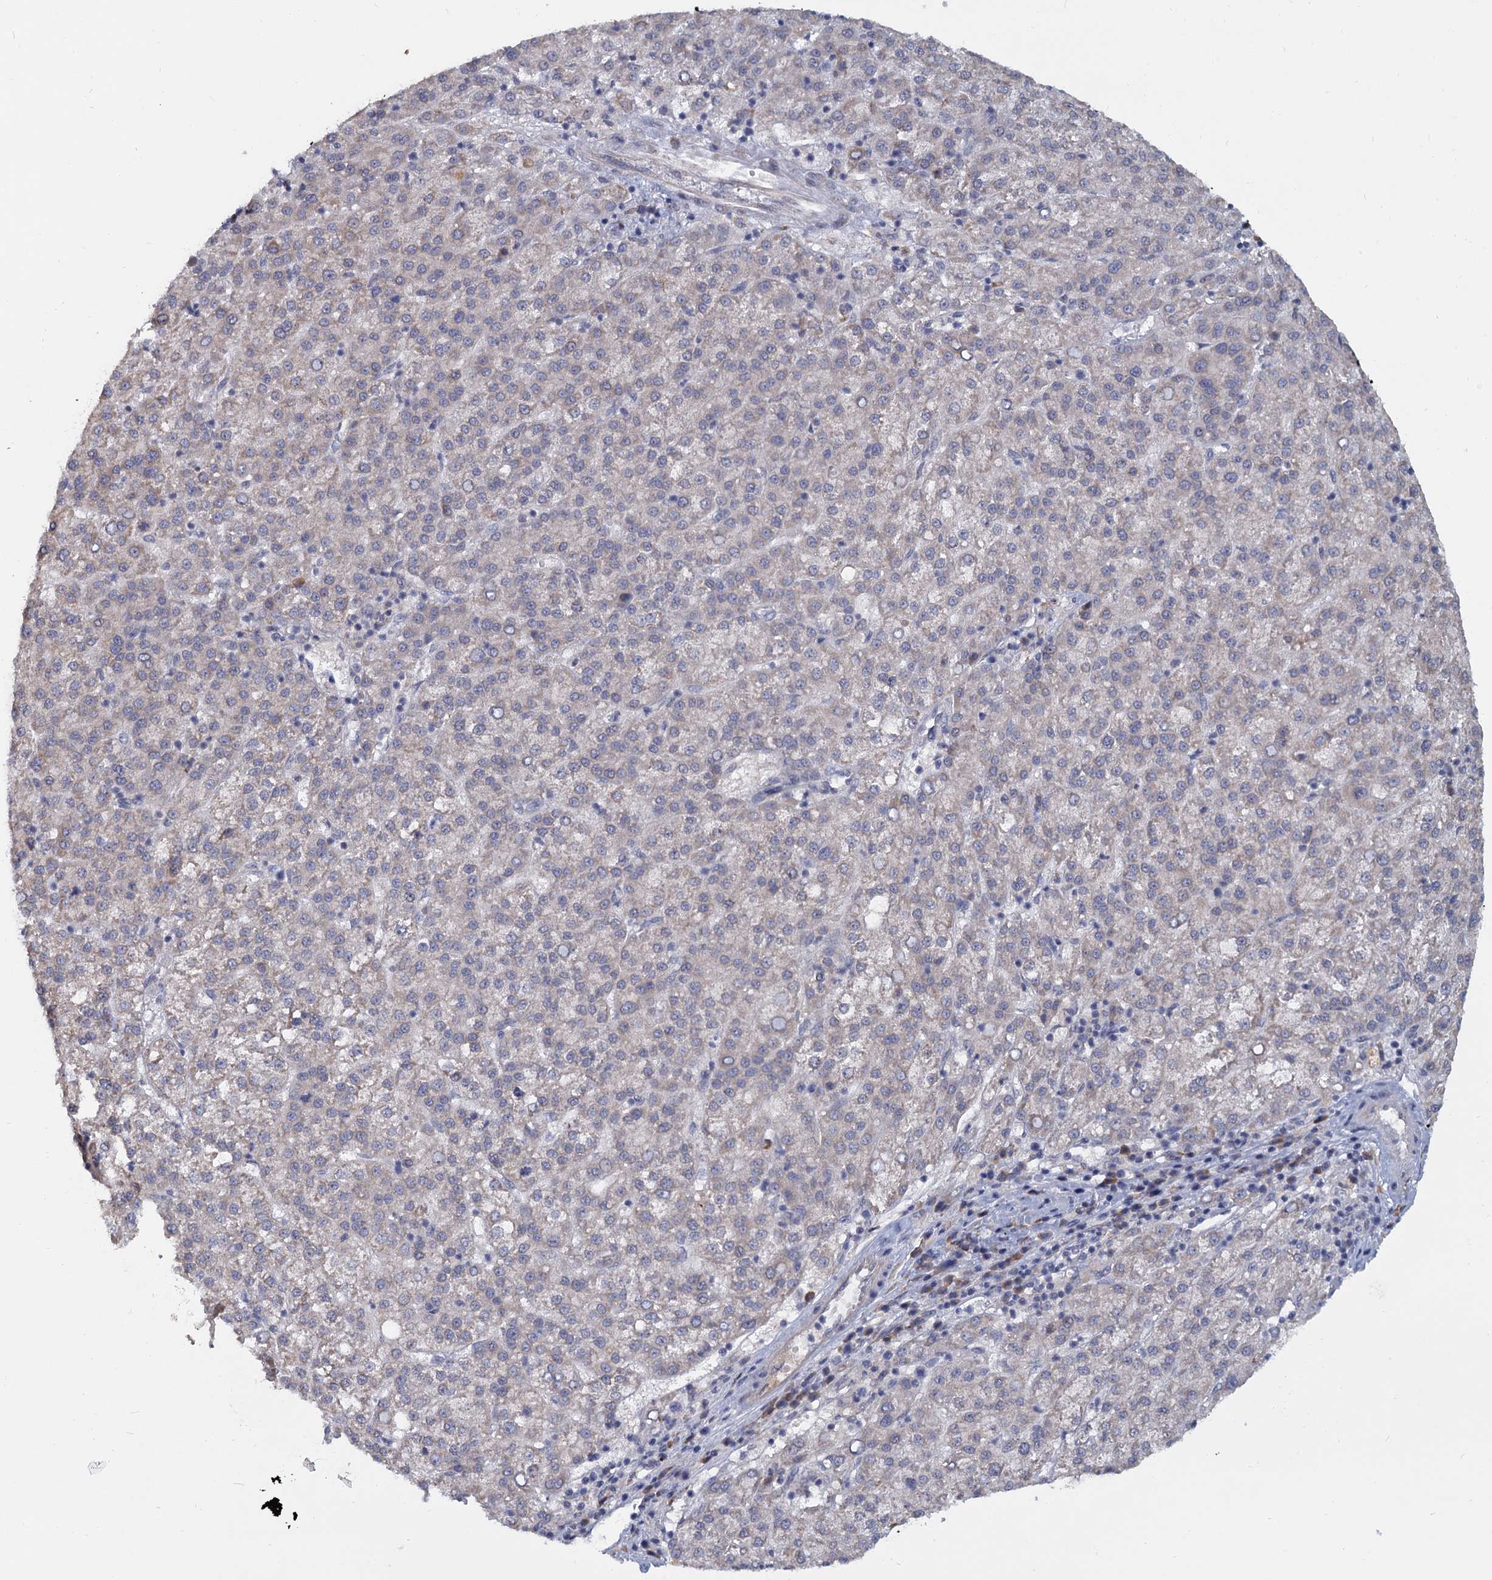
{"staining": {"intensity": "weak", "quantity": "<25%", "location": "cytoplasmic/membranous"}, "tissue": "liver cancer", "cell_type": "Tumor cells", "image_type": "cancer", "snomed": [{"axis": "morphology", "description": "Carcinoma, Hepatocellular, NOS"}, {"axis": "topography", "description": "Liver"}], "caption": "Immunohistochemical staining of liver cancer (hepatocellular carcinoma) shows no significant positivity in tumor cells.", "gene": "LRRC51", "patient": {"sex": "female", "age": 58}}